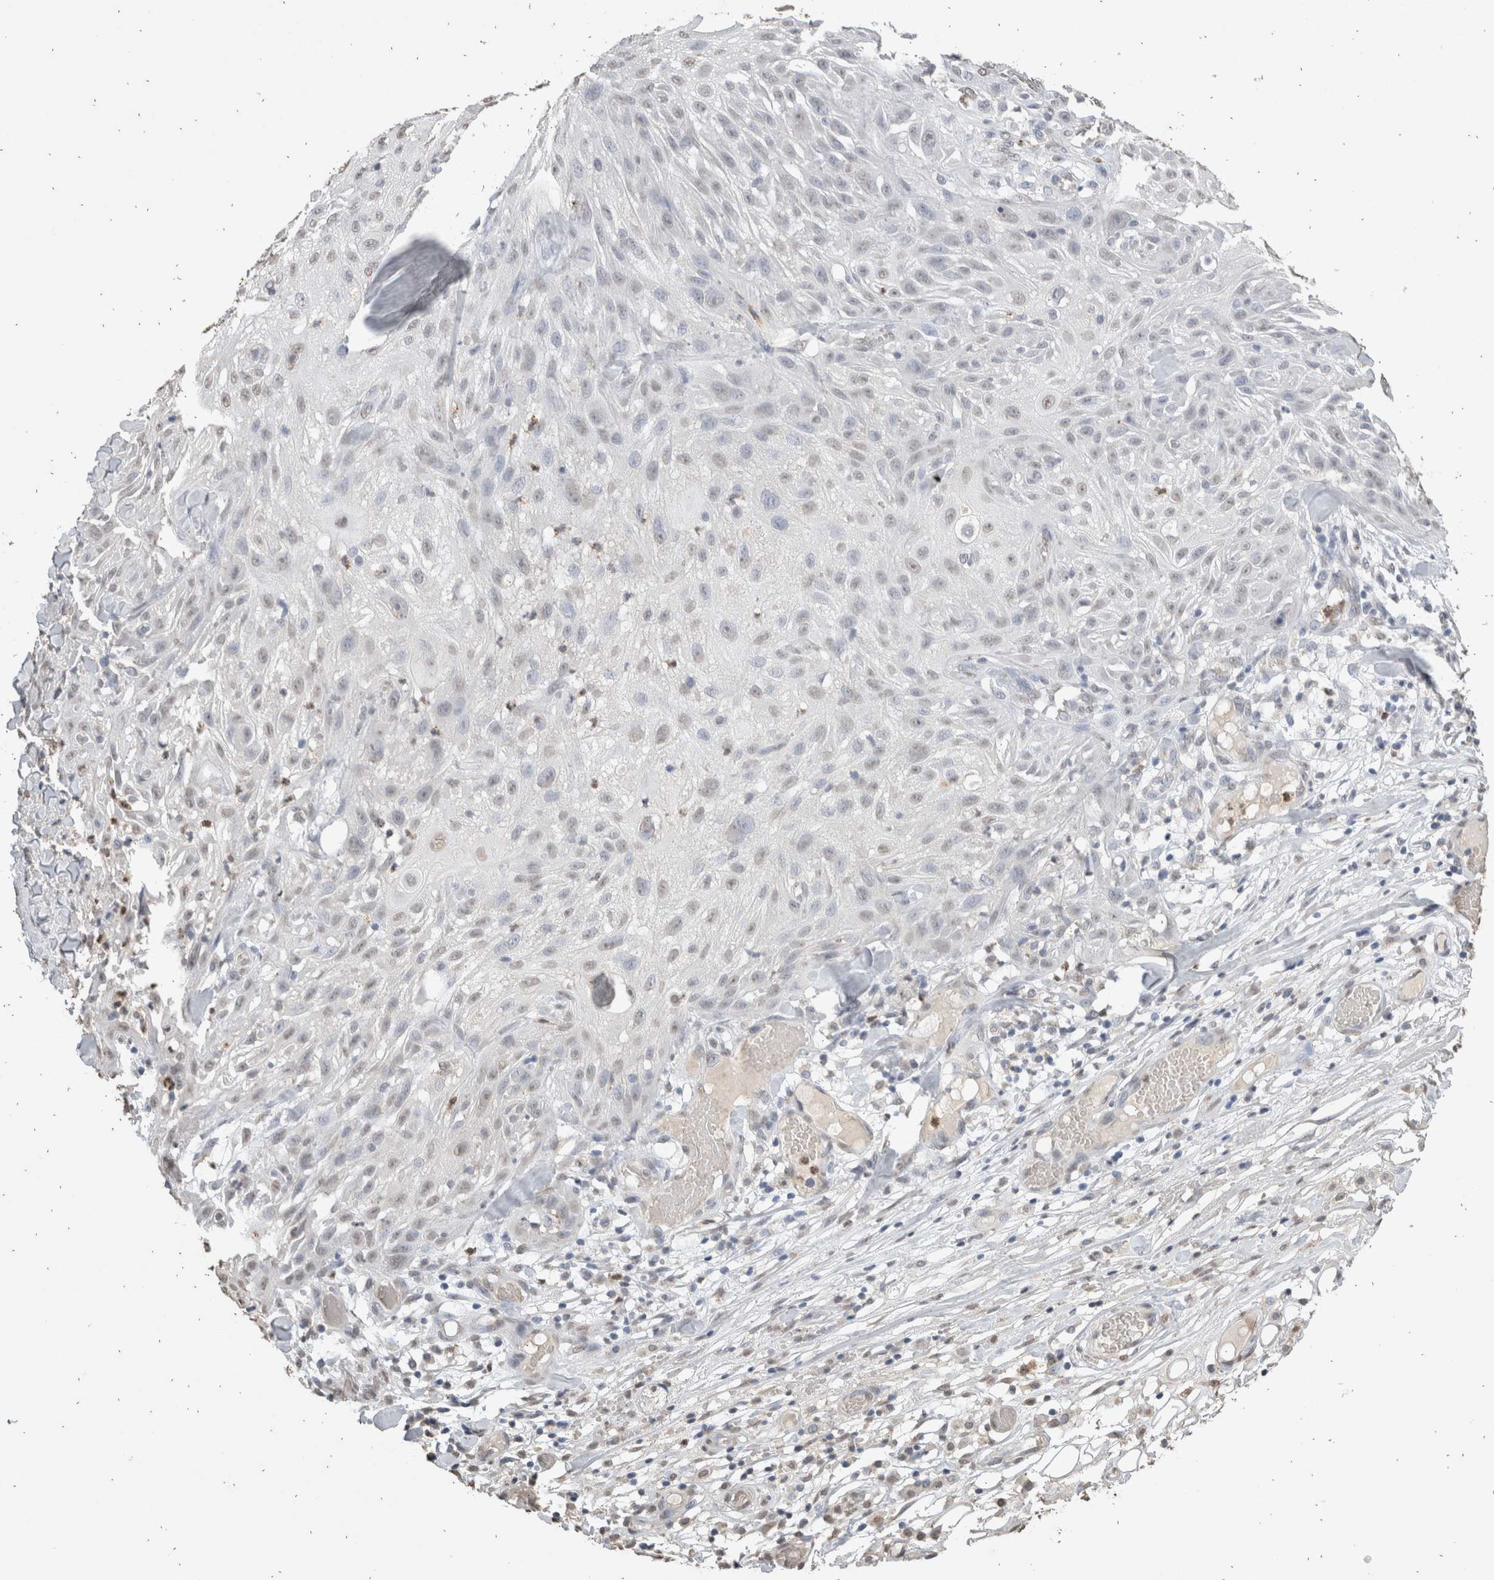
{"staining": {"intensity": "negative", "quantity": "none", "location": "none"}, "tissue": "skin cancer", "cell_type": "Tumor cells", "image_type": "cancer", "snomed": [{"axis": "morphology", "description": "Squamous cell carcinoma, NOS"}, {"axis": "topography", "description": "Skin"}], "caption": "DAB immunohistochemical staining of skin cancer (squamous cell carcinoma) displays no significant expression in tumor cells.", "gene": "LGALS2", "patient": {"sex": "male", "age": 75}}